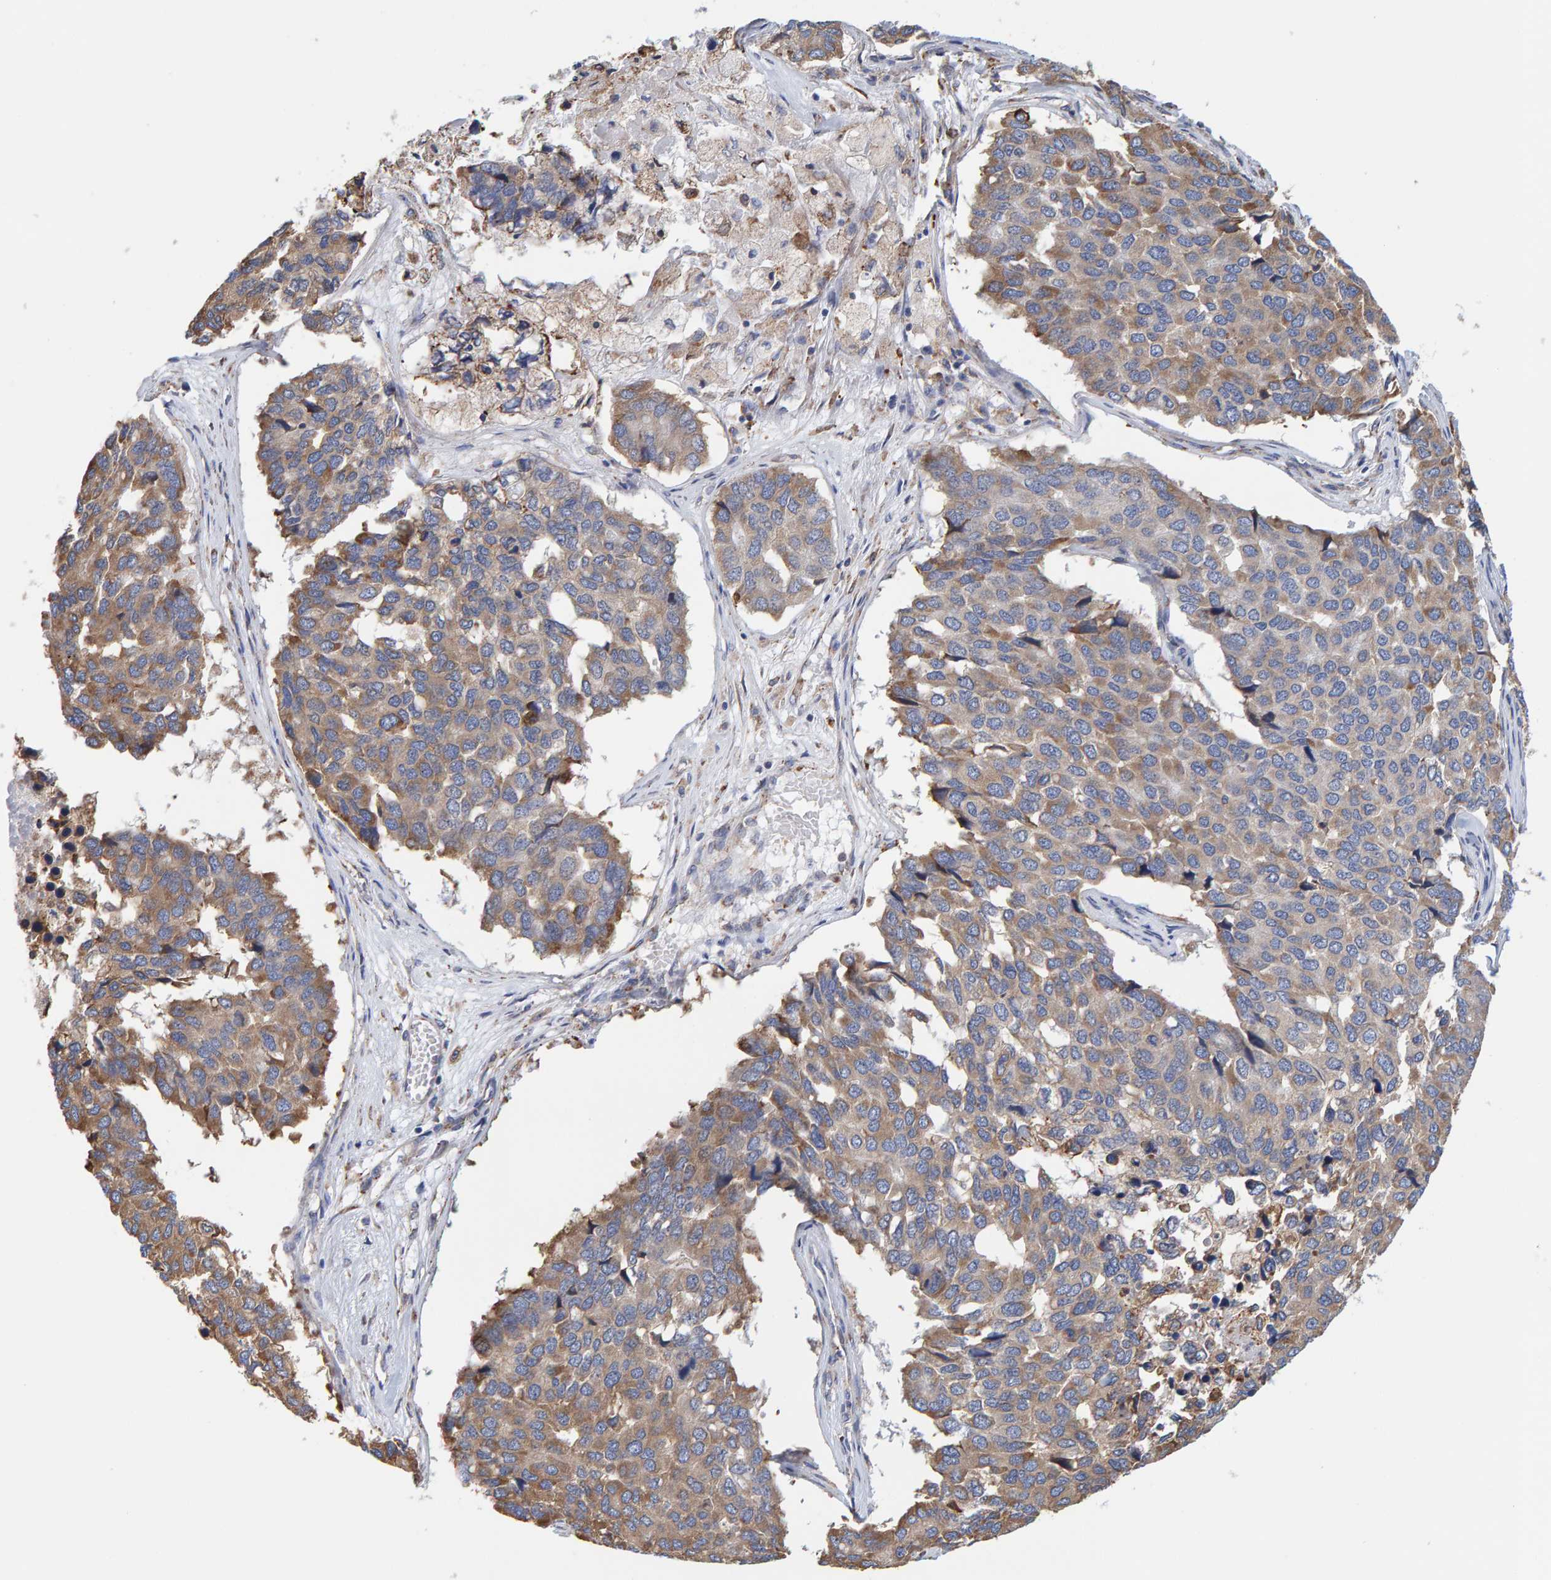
{"staining": {"intensity": "moderate", "quantity": ">75%", "location": "cytoplasmic/membranous"}, "tissue": "pancreatic cancer", "cell_type": "Tumor cells", "image_type": "cancer", "snomed": [{"axis": "morphology", "description": "Adenocarcinoma, NOS"}, {"axis": "topography", "description": "Pancreas"}], "caption": "This image exhibits pancreatic cancer (adenocarcinoma) stained with immunohistochemistry to label a protein in brown. The cytoplasmic/membranous of tumor cells show moderate positivity for the protein. Nuclei are counter-stained blue.", "gene": "SGPL1", "patient": {"sex": "male", "age": 50}}